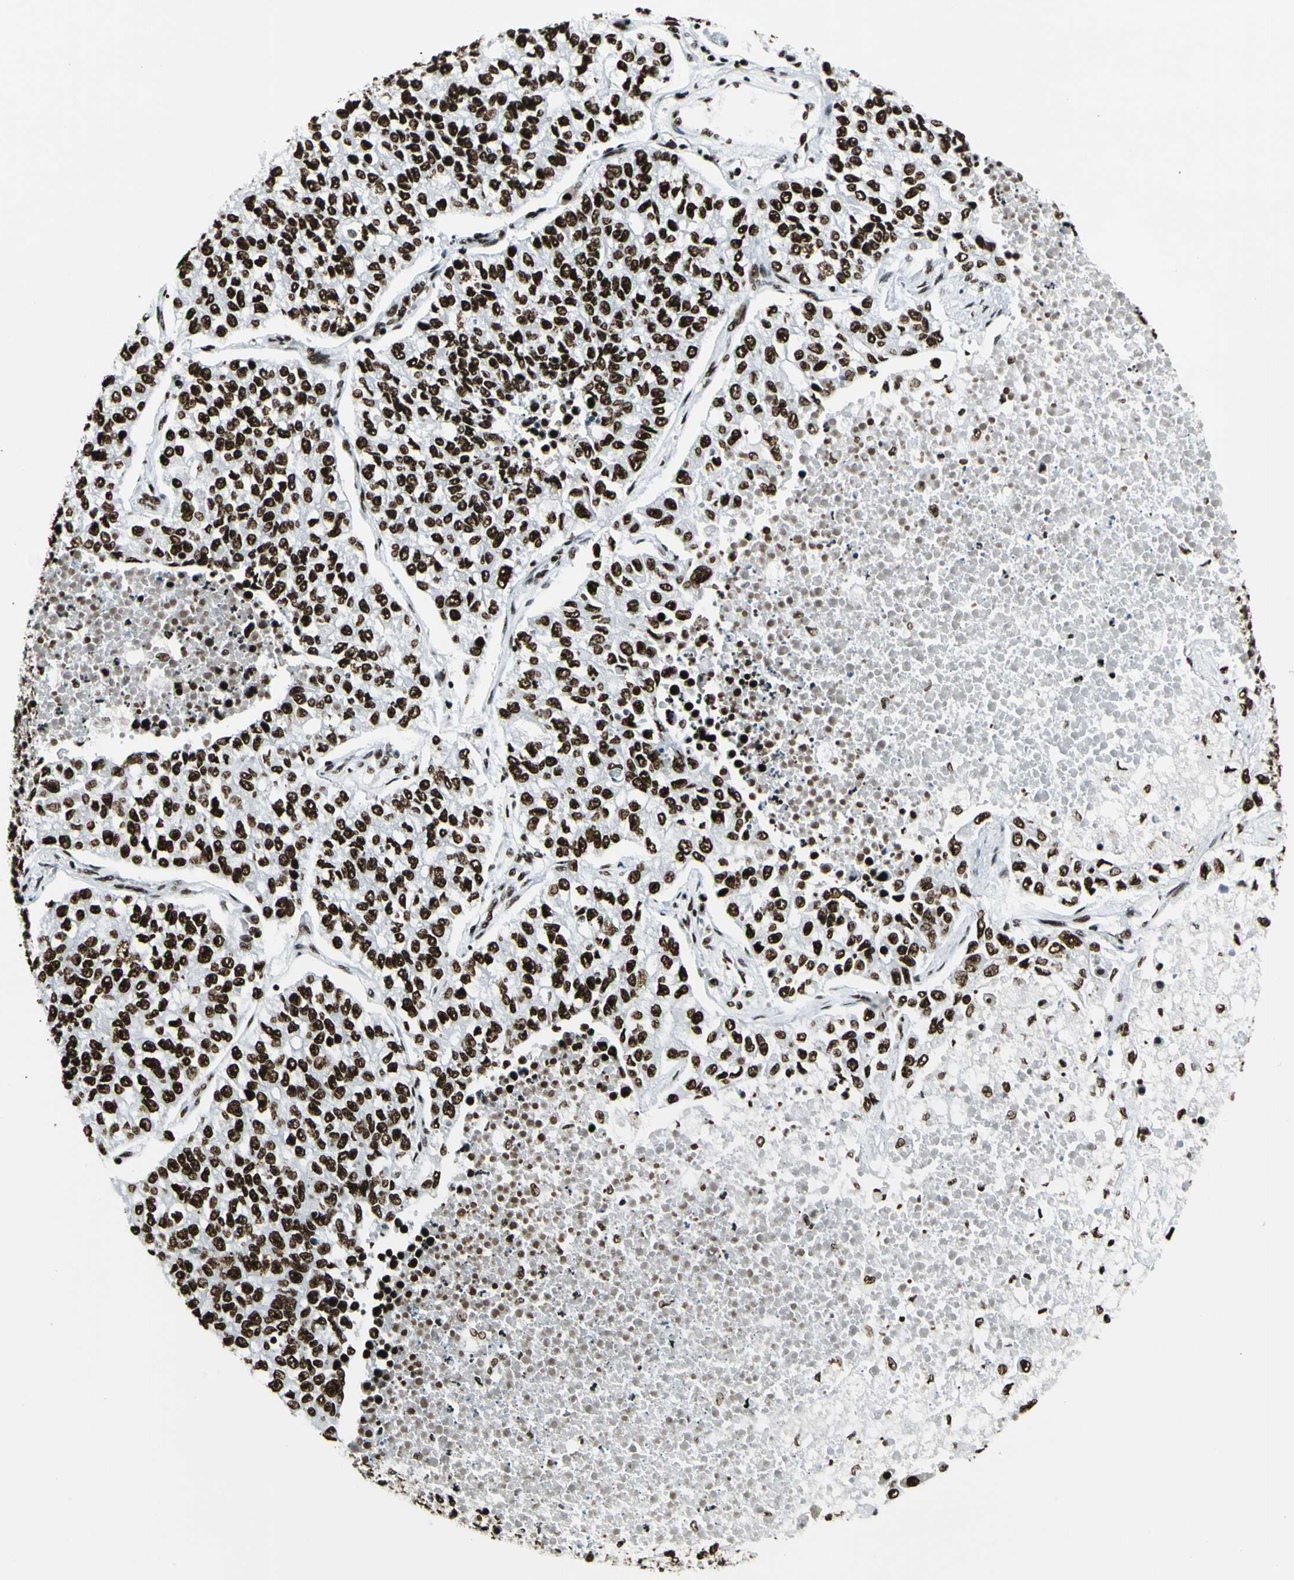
{"staining": {"intensity": "strong", "quantity": ">75%", "location": "nuclear"}, "tissue": "lung cancer", "cell_type": "Tumor cells", "image_type": "cancer", "snomed": [{"axis": "morphology", "description": "Adenocarcinoma, NOS"}, {"axis": "topography", "description": "Lung"}], "caption": "Adenocarcinoma (lung) tissue reveals strong nuclear positivity in approximately >75% of tumor cells, visualized by immunohistochemistry.", "gene": "CCAR1", "patient": {"sex": "male", "age": 49}}